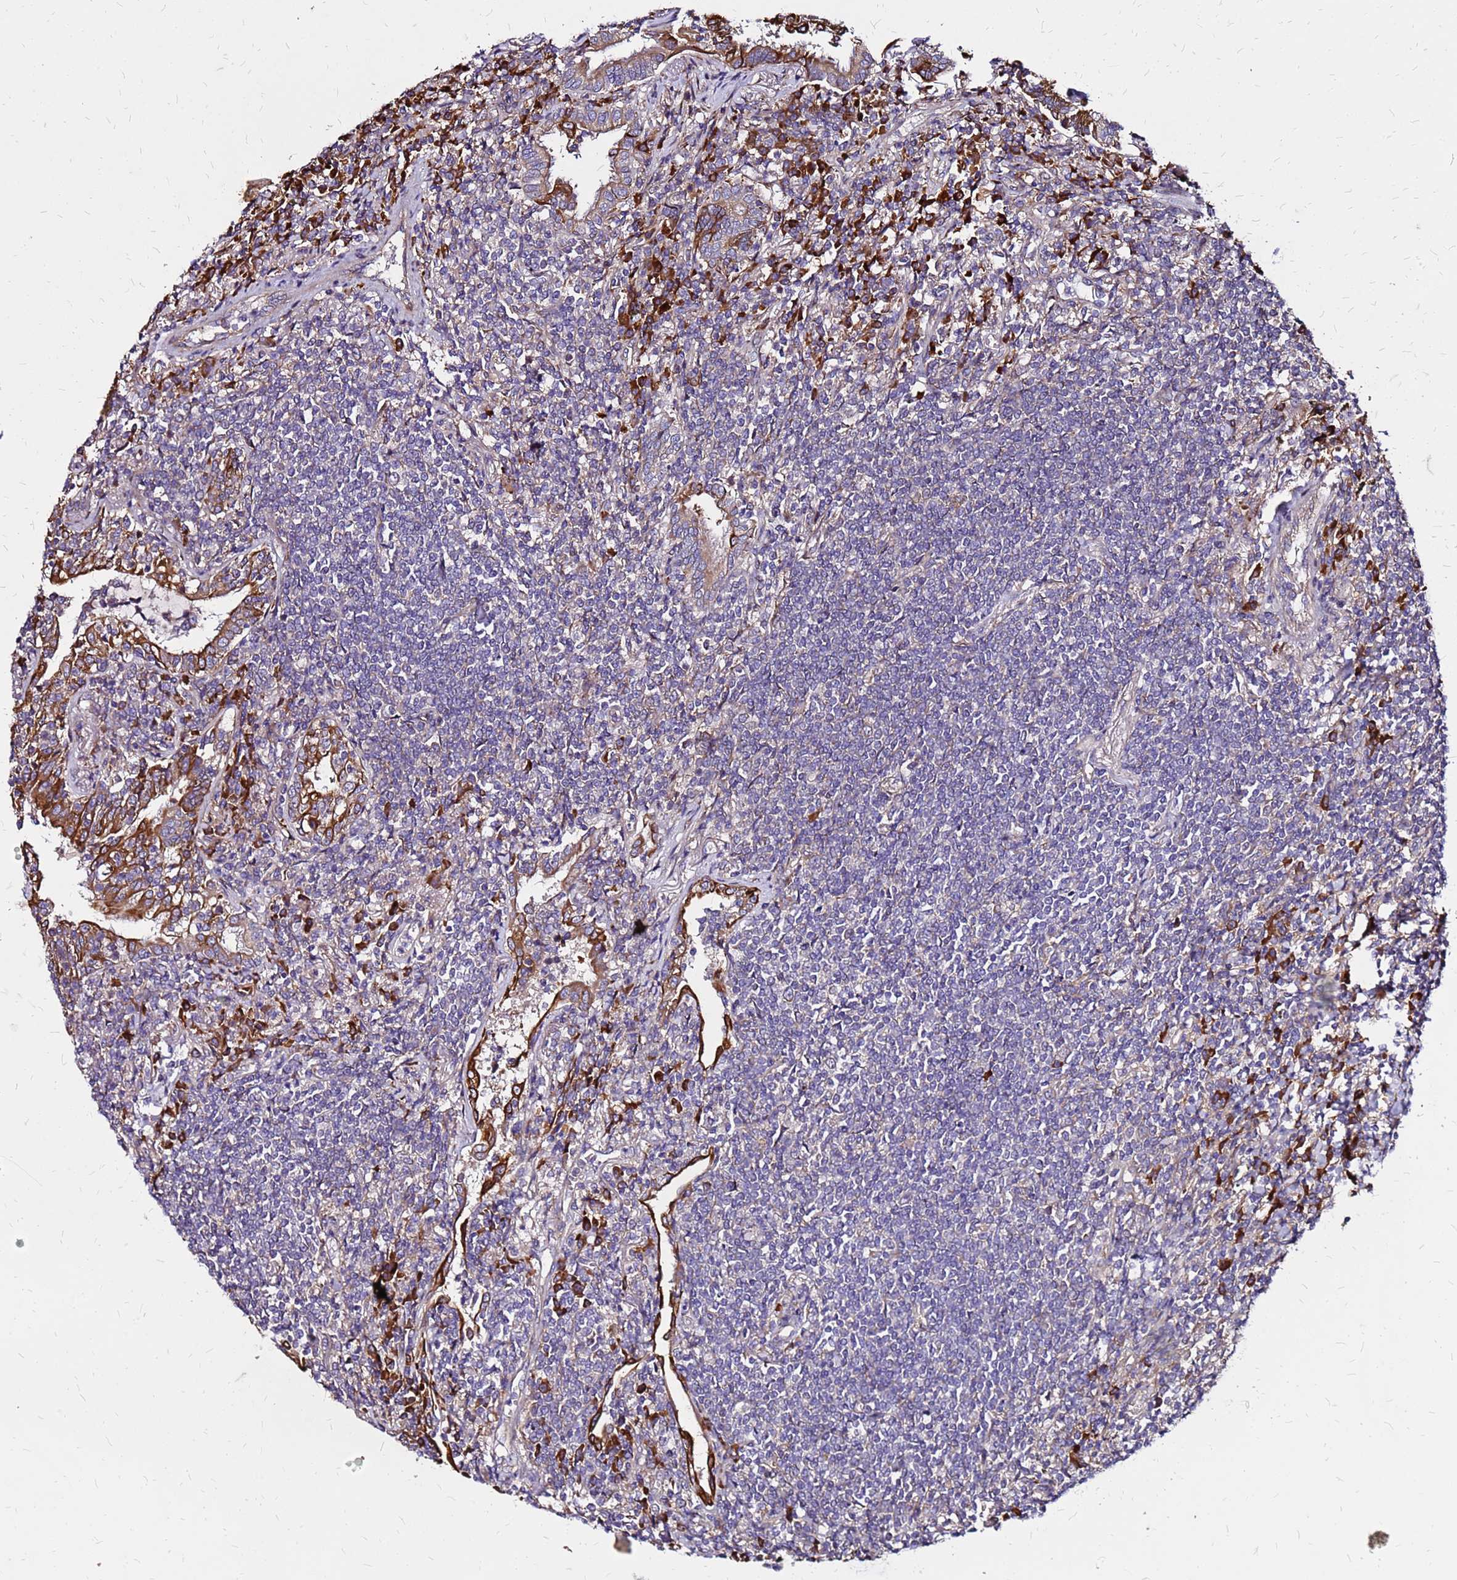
{"staining": {"intensity": "negative", "quantity": "none", "location": "none"}, "tissue": "lymphoma", "cell_type": "Tumor cells", "image_type": "cancer", "snomed": [{"axis": "morphology", "description": "Malignant lymphoma, non-Hodgkin's type, Low grade"}, {"axis": "topography", "description": "Lung"}], "caption": "Protein analysis of lymphoma demonstrates no significant positivity in tumor cells.", "gene": "VMO1", "patient": {"sex": "female", "age": 71}}